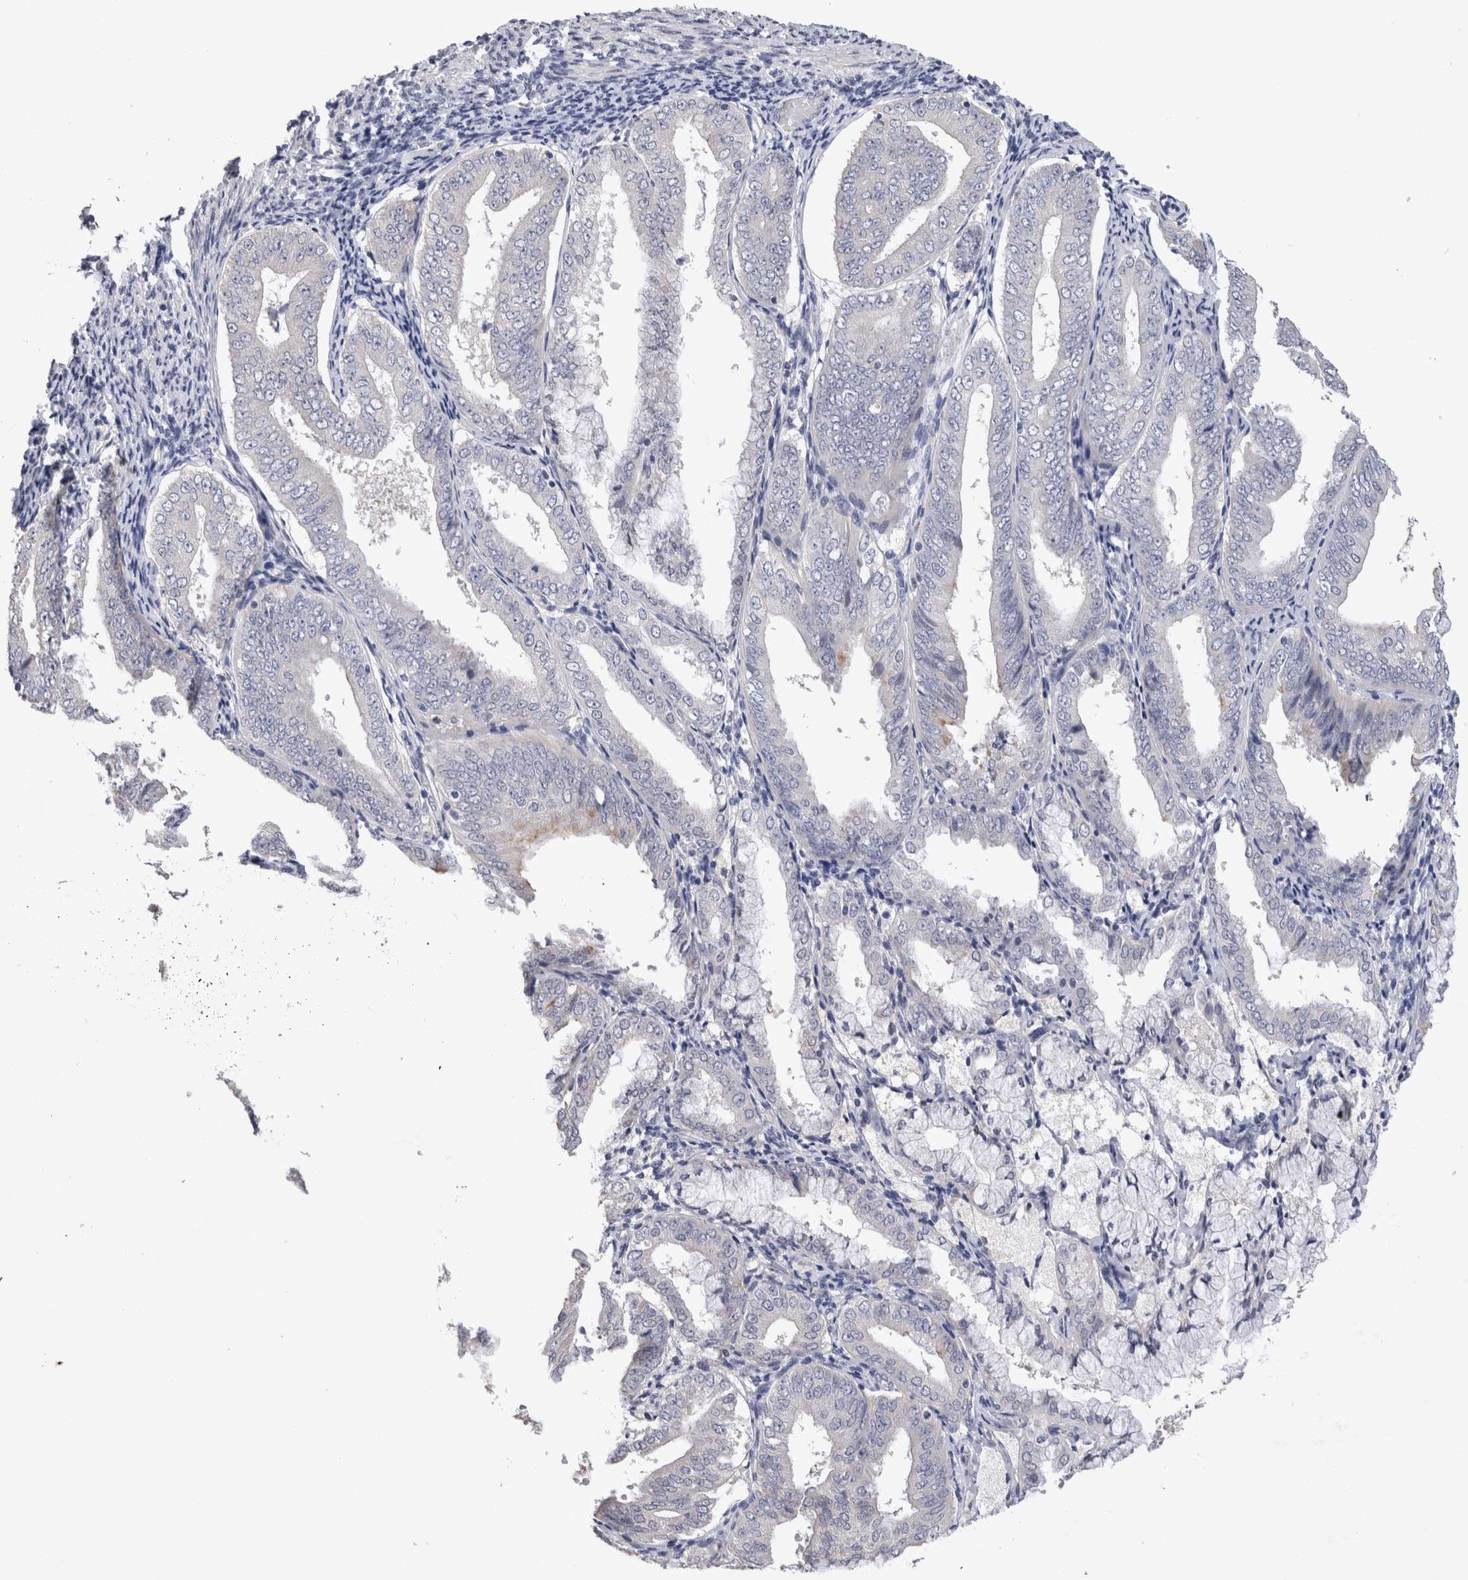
{"staining": {"intensity": "negative", "quantity": "none", "location": "none"}, "tissue": "endometrial cancer", "cell_type": "Tumor cells", "image_type": "cancer", "snomed": [{"axis": "morphology", "description": "Adenocarcinoma, NOS"}, {"axis": "topography", "description": "Endometrium"}], "caption": "Tumor cells show no significant expression in endometrial adenocarcinoma.", "gene": "CRYBG1", "patient": {"sex": "female", "age": 63}}